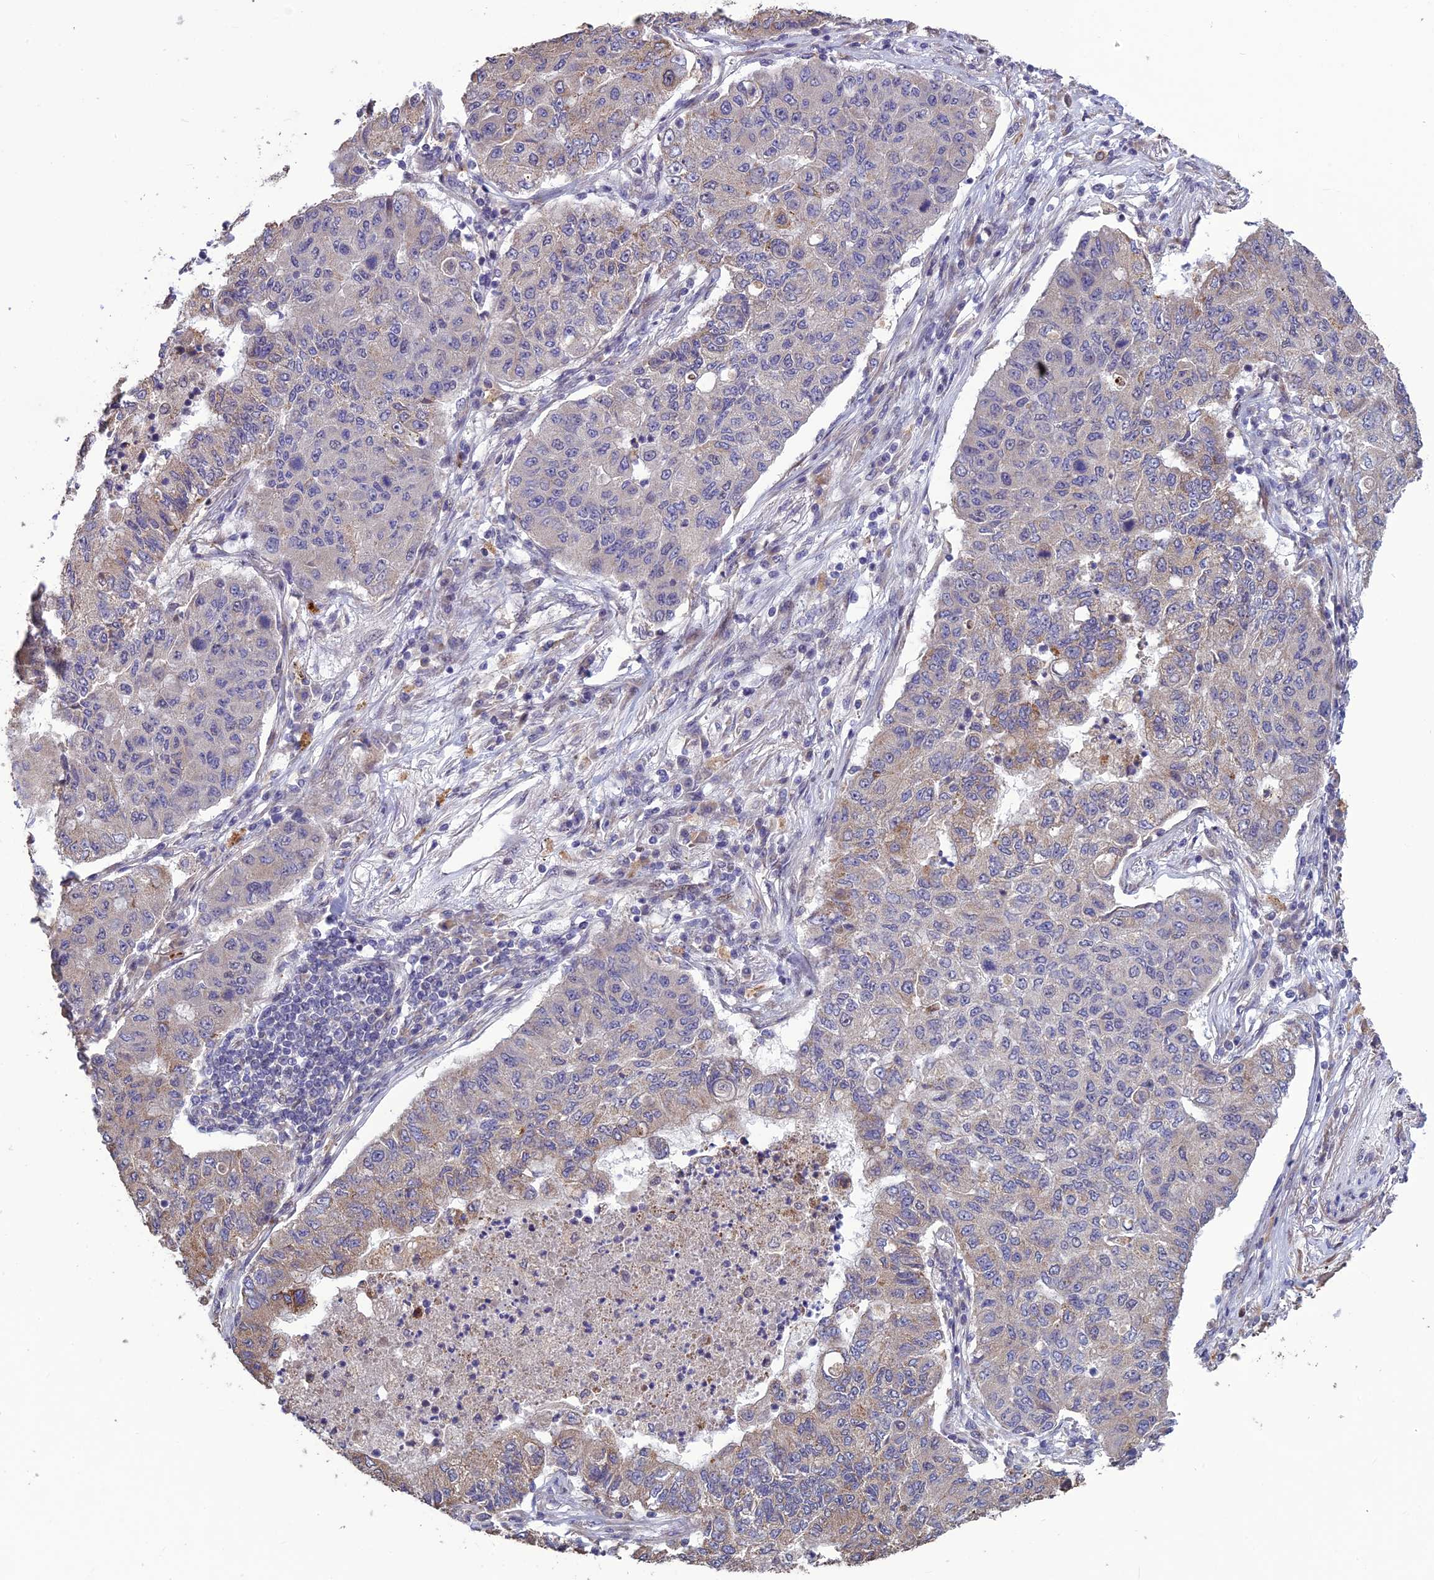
{"staining": {"intensity": "weak", "quantity": "<25%", "location": "cytoplasmic/membranous"}, "tissue": "lung cancer", "cell_type": "Tumor cells", "image_type": "cancer", "snomed": [{"axis": "morphology", "description": "Squamous cell carcinoma, NOS"}, {"axis": "topography", "description": "Lung"}], "caption": "There is no significant staining in tumor cells of lung cancer (squamous cell carcinoma).", "gene": "SPG21", "patient": {"sex": "male", "age": 74}}